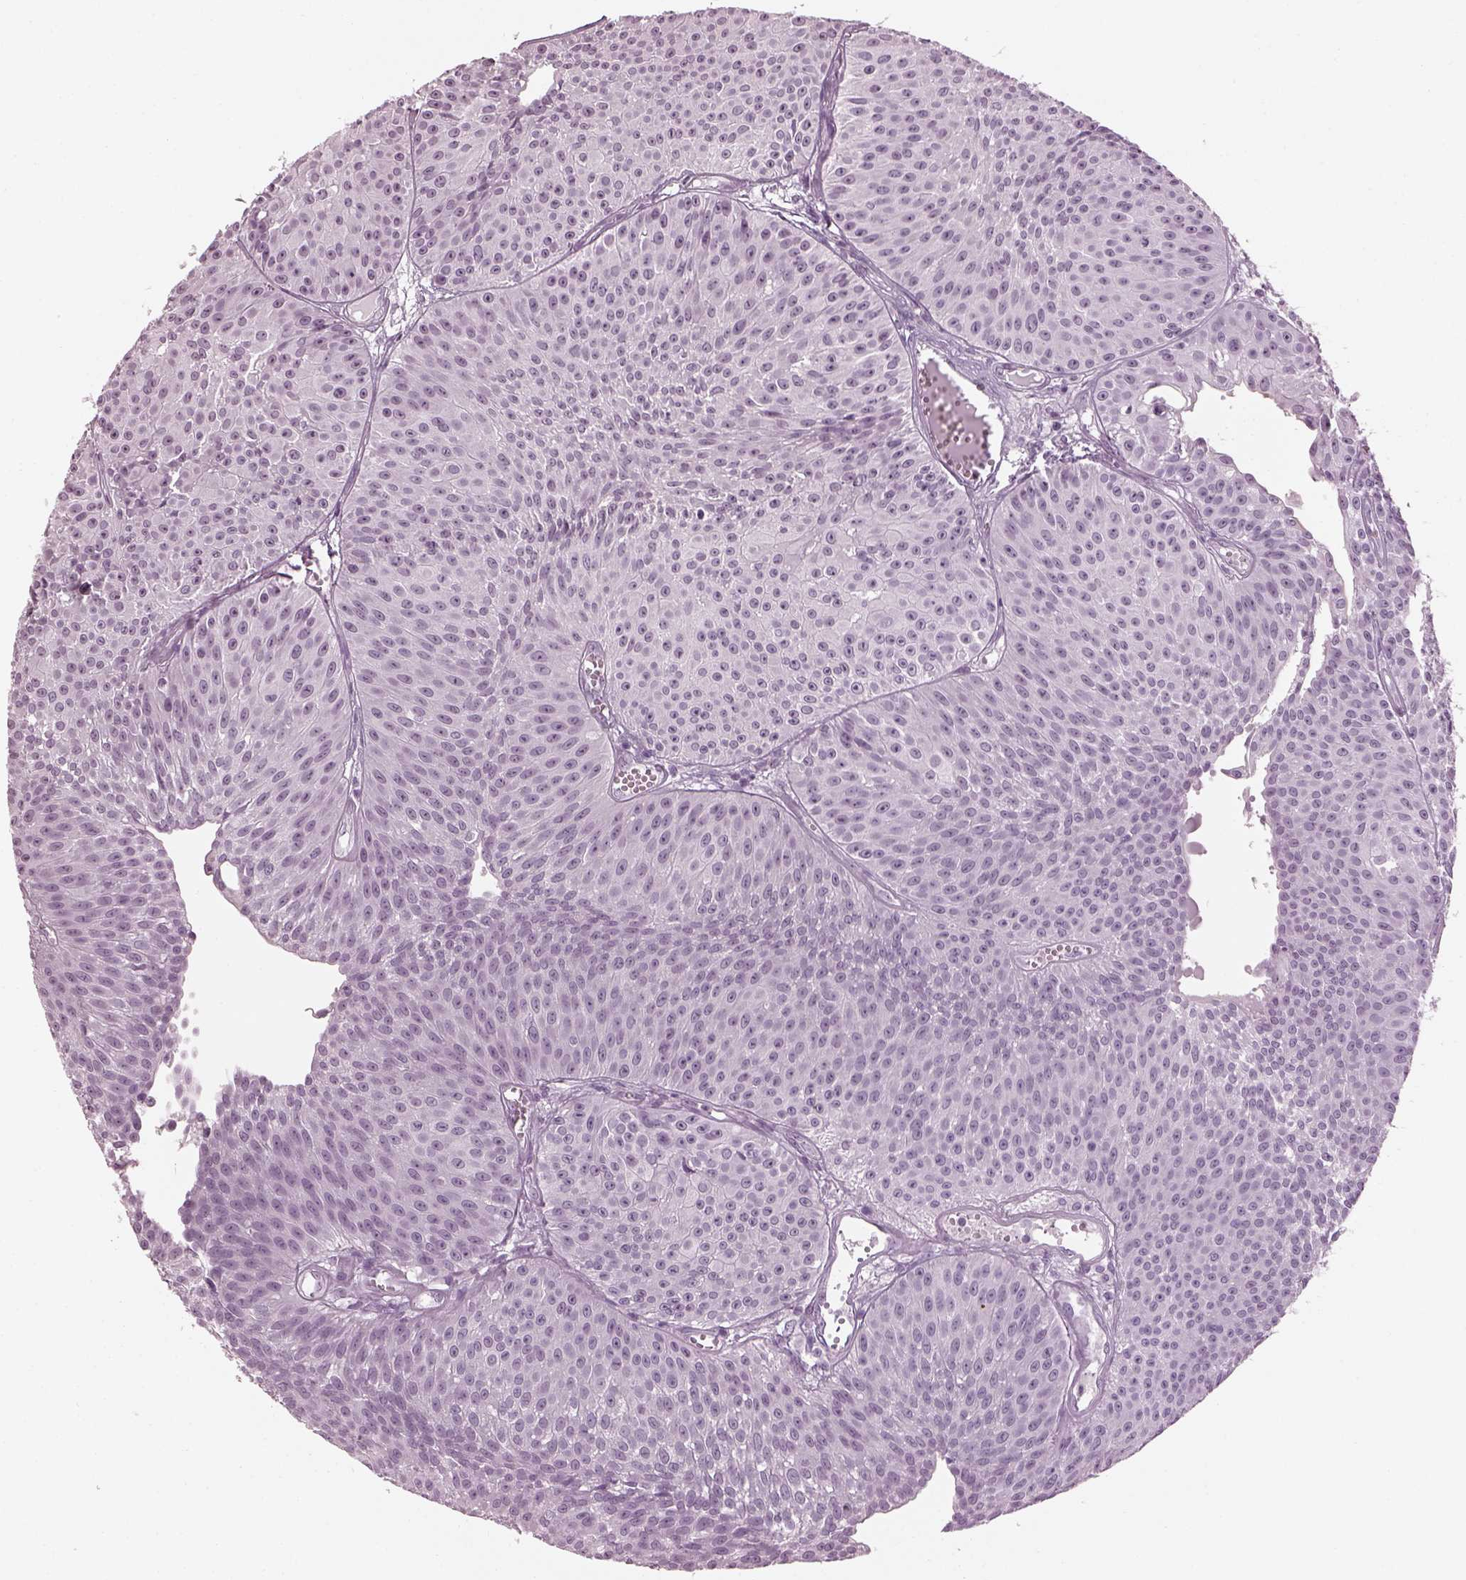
{"staining": {"intensity": "negative", "quantity": "none", "location": "none"}, "tissue": "urothelial cancer", "cell_type": "Tumor cells", "image_type": "cancer", "snomed": [{"axis": "morphology", "description": "Urothelial carcinoma, Low grade"}, {"axis": "topography", "description": "Urinary bladder"}], "caption": "This is an immunohistochemistry image of urothelial cancer. There is no staining in tumor cells.", "gene": "ADGRG2", "patient": {"sex": "male", "age": 63}}